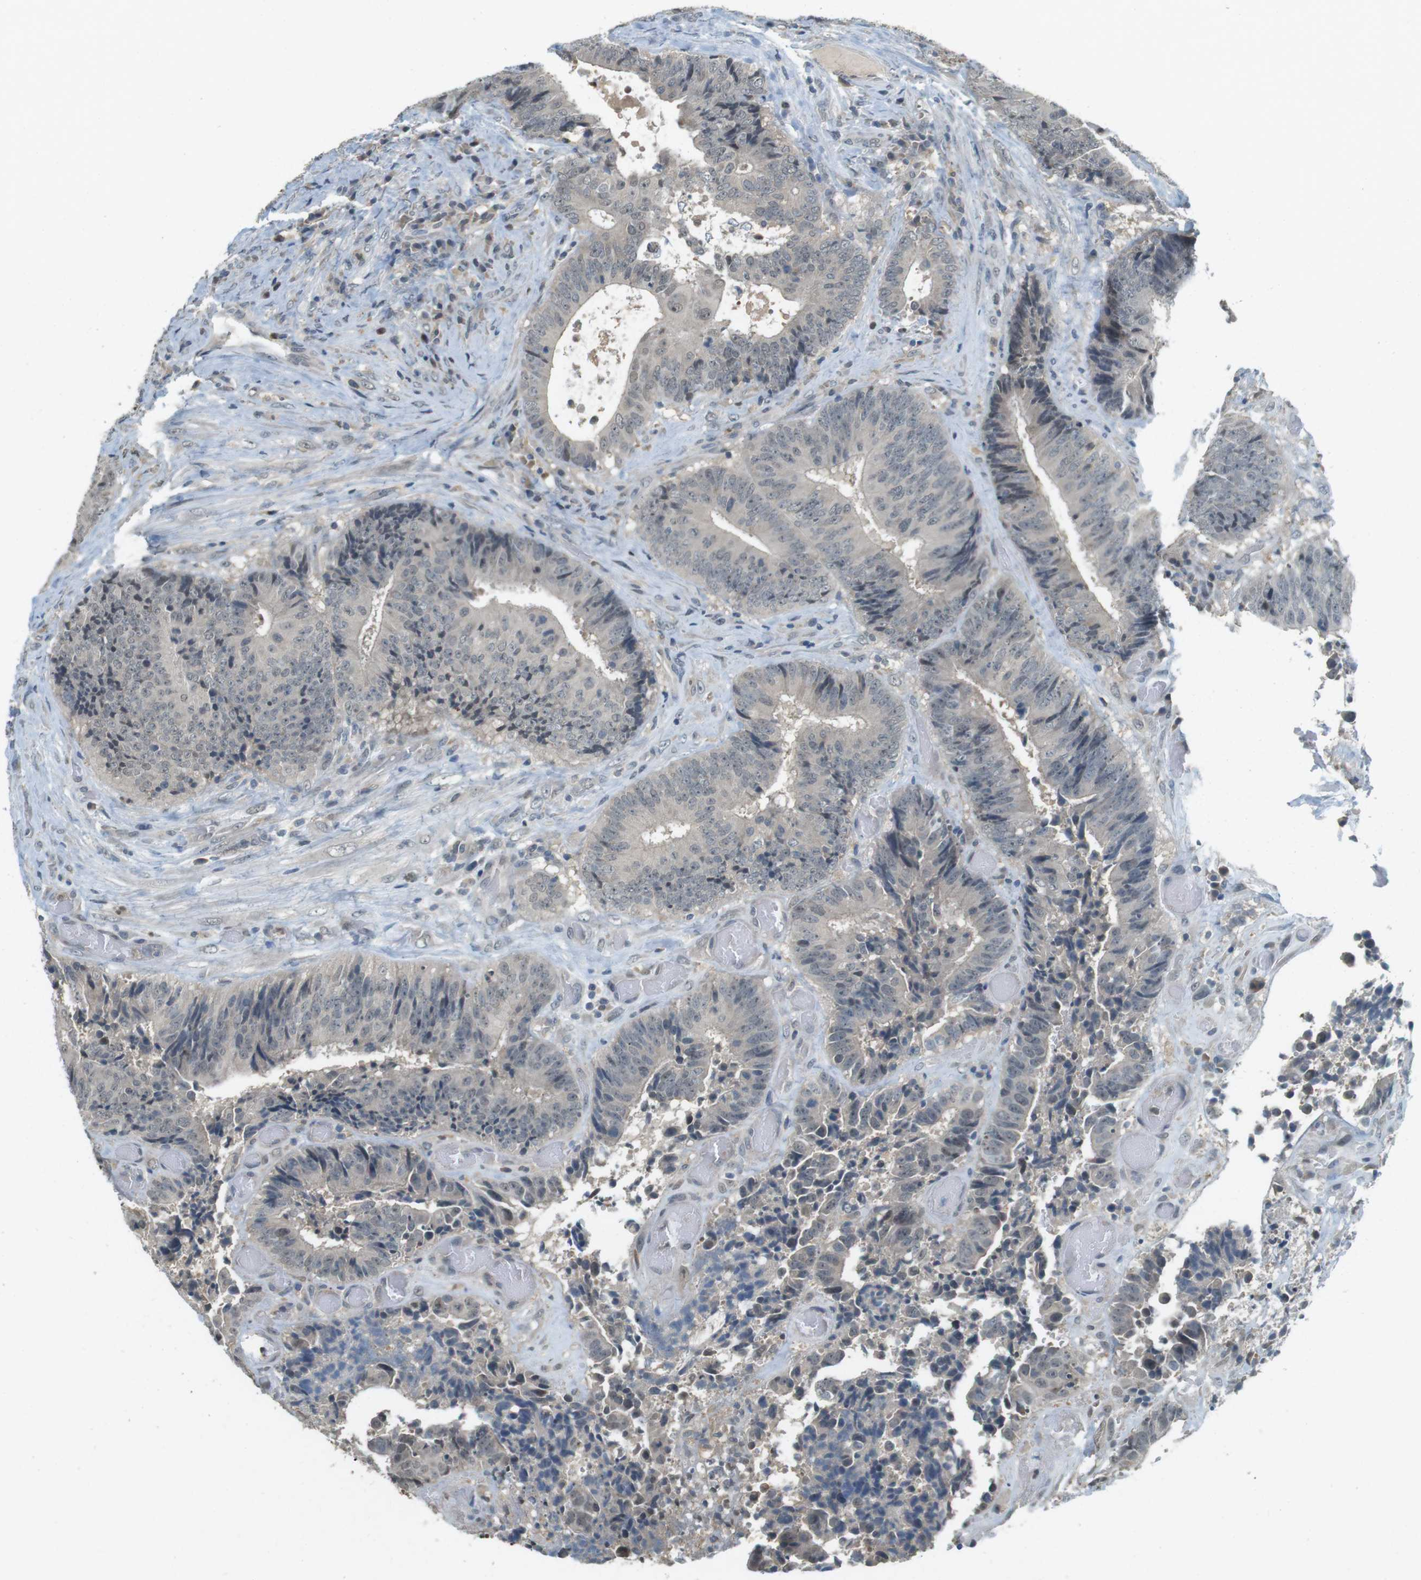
{"staining": {"intensity": "negative", "quantity": "none", "location": "none"}, "tissue": "colorectal cancer", "cell_type": "Tumor cells", "image_type": "cancer", "snomed": [{"axis": "morphology", "description": "Adenocarcinoma, NOS"}, {"axis": "topography", "description": "Rectum"}], "caption": "Immunohistochemistry (IHC) histopathology image of adenocarcinoma (colorectal) stained for a protein (brown), which demonstrates no positivity in tumor cells.", "gene": "CDK14", "patient": {"sex": "male", "age": 72}}